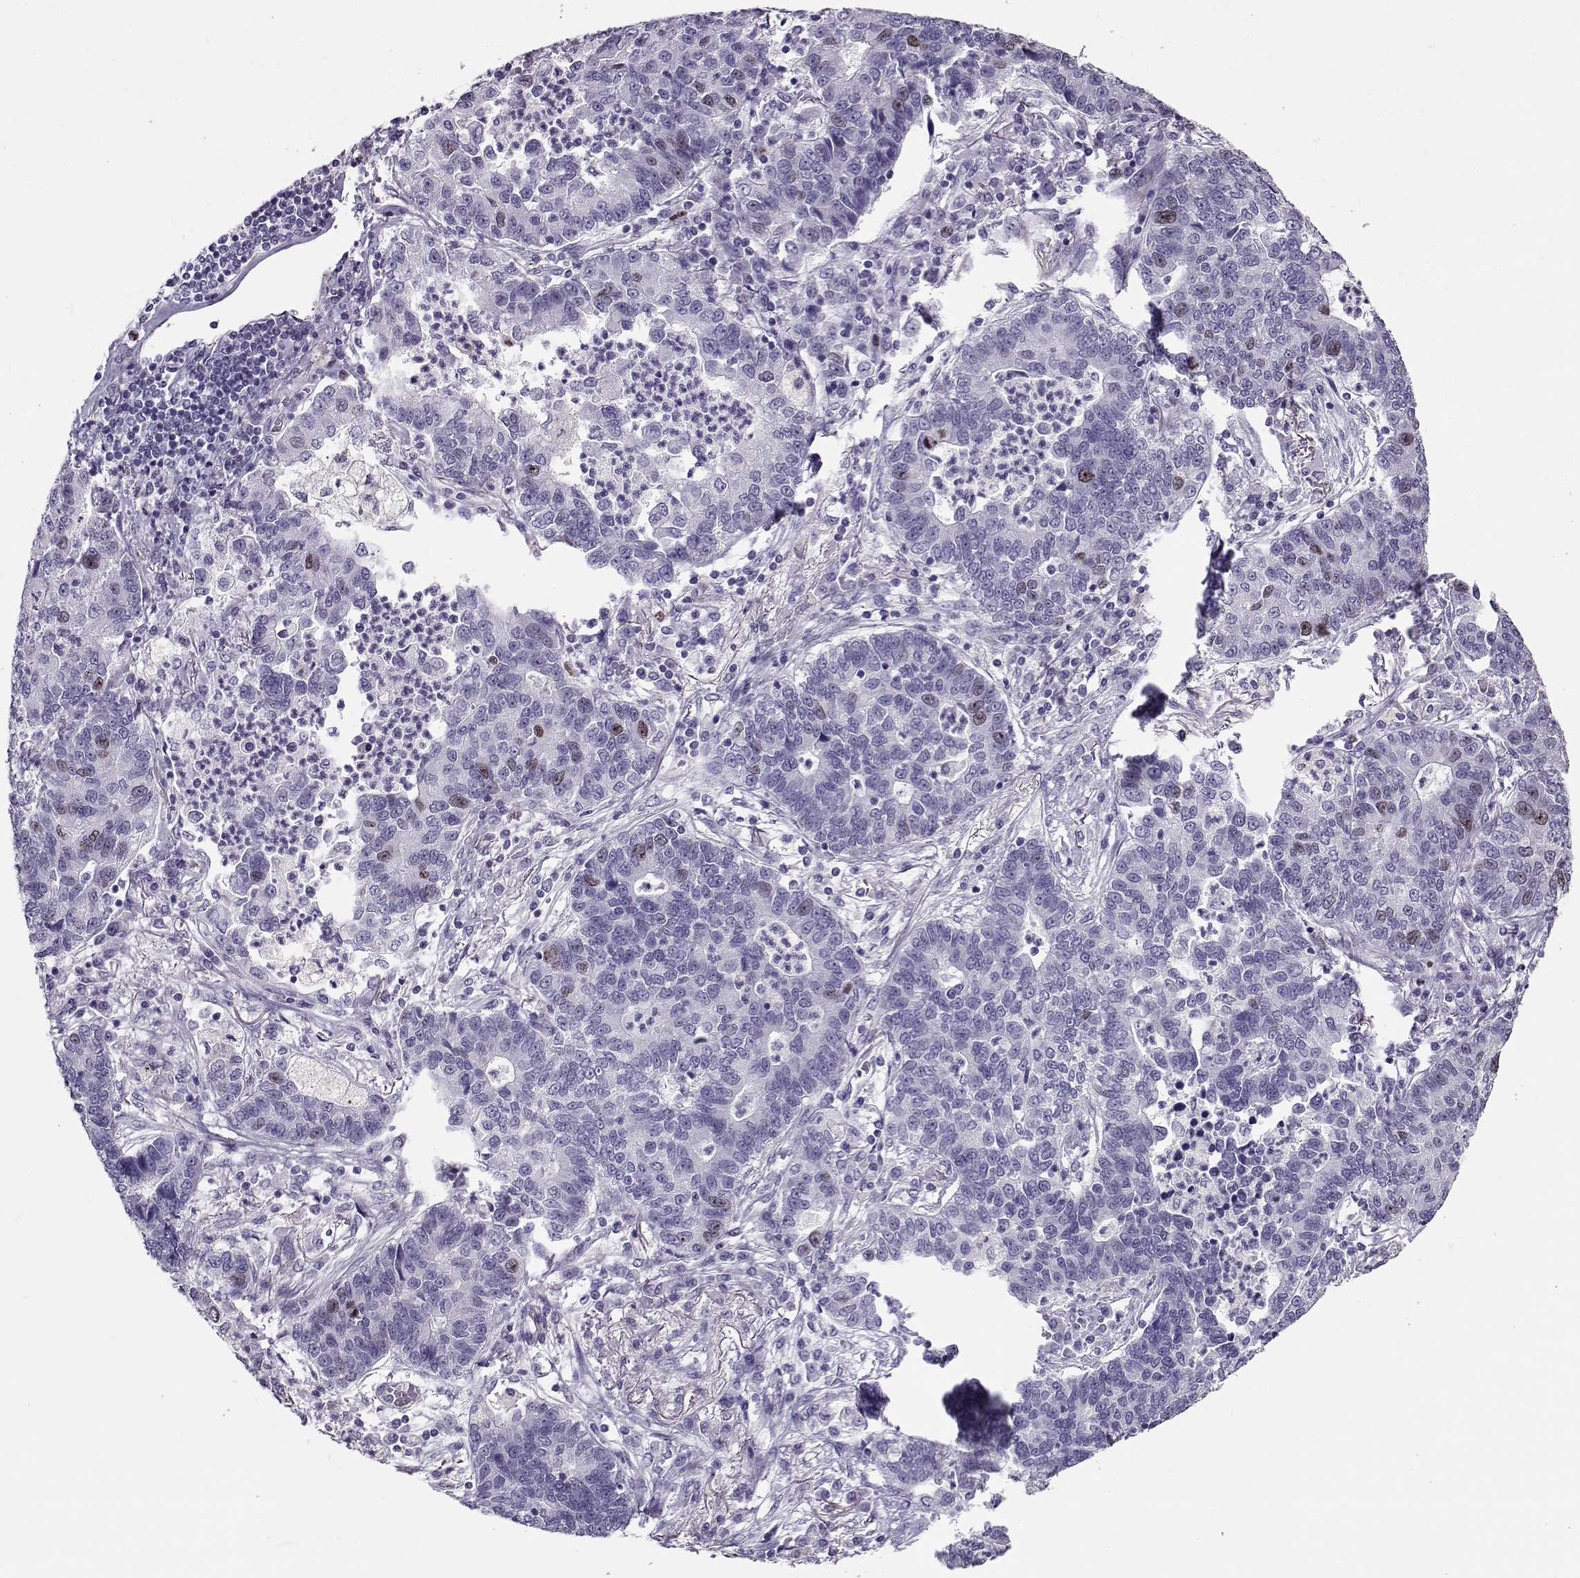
{"staining": {"intensity": "weak", "quantity": "<25%", "location": "nuclear"}, "tissue": "lung cancer", "cell_type": "Tumor cells", "image_type": "cancer", "snomed": [{"axis": "morphology", "description": "Adenocarcinoma, NOS"}, {"axis": "topography", "description": "Lung"}], "caption": "Immunohistochemistry (IHC) micrograph of neoplastic tissue: lung adenocarcinoma stained with DAB (3,3'-diaminobenzidine) displays no significant protein staining in tumor cells.", "gene": "NPW", "patient": {"sex": "female", "age": 57}}